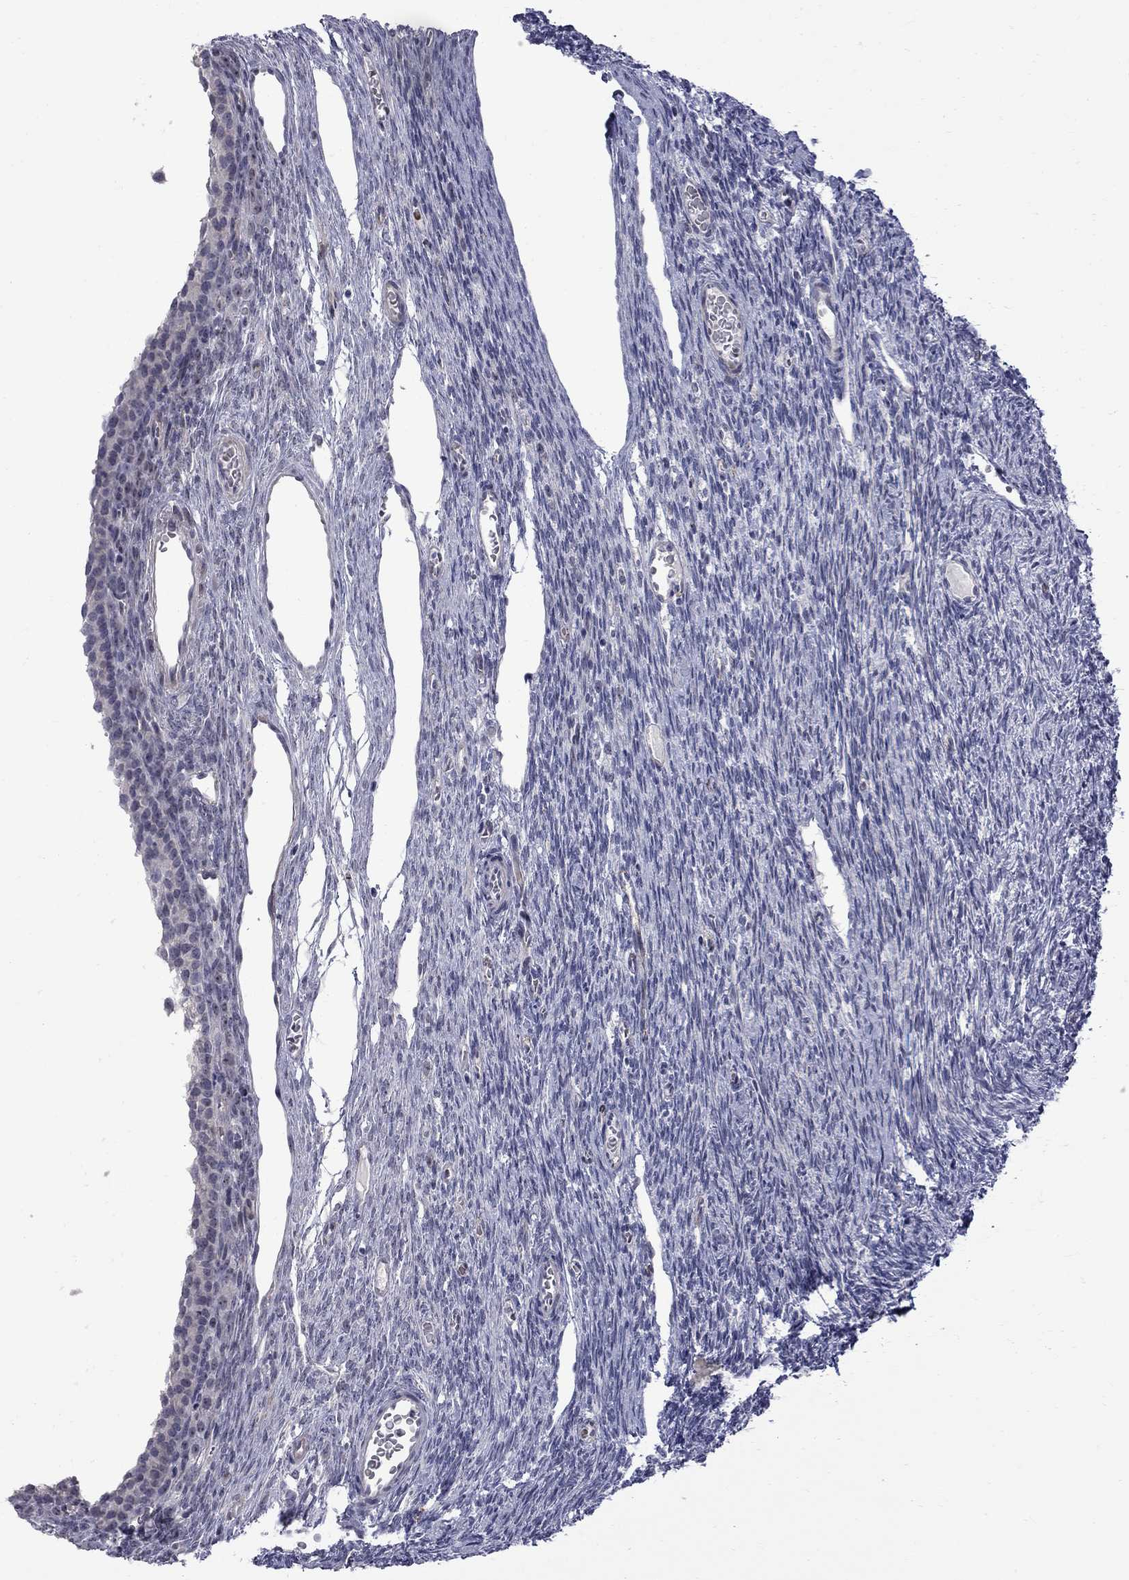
{"staining": {"intensity": "negative", "quantity": "none", "location": "none"}, "tissue": "ovary", "cell_type": "Follicle cells", "image_type": "normal", "snomed": [{"axis": "morphology", "description": "Normal tissue, NOS"}, {"axis": "topography", "description": "Ovary"}], "caption": "A high-resolution histopathology image shows immunohistochemistry staining of normal ovary, which reveals no significant expression in follicle cells. (Stains: DAB (3,3'-diaminobenzidine) immunohistochemistry (IHC) with hematoxylin counter stain, Microscopy: brightfield microscopy at high magnification).", "gene": "GSG1L", "patient": {"sex": "female", "age": 27}}